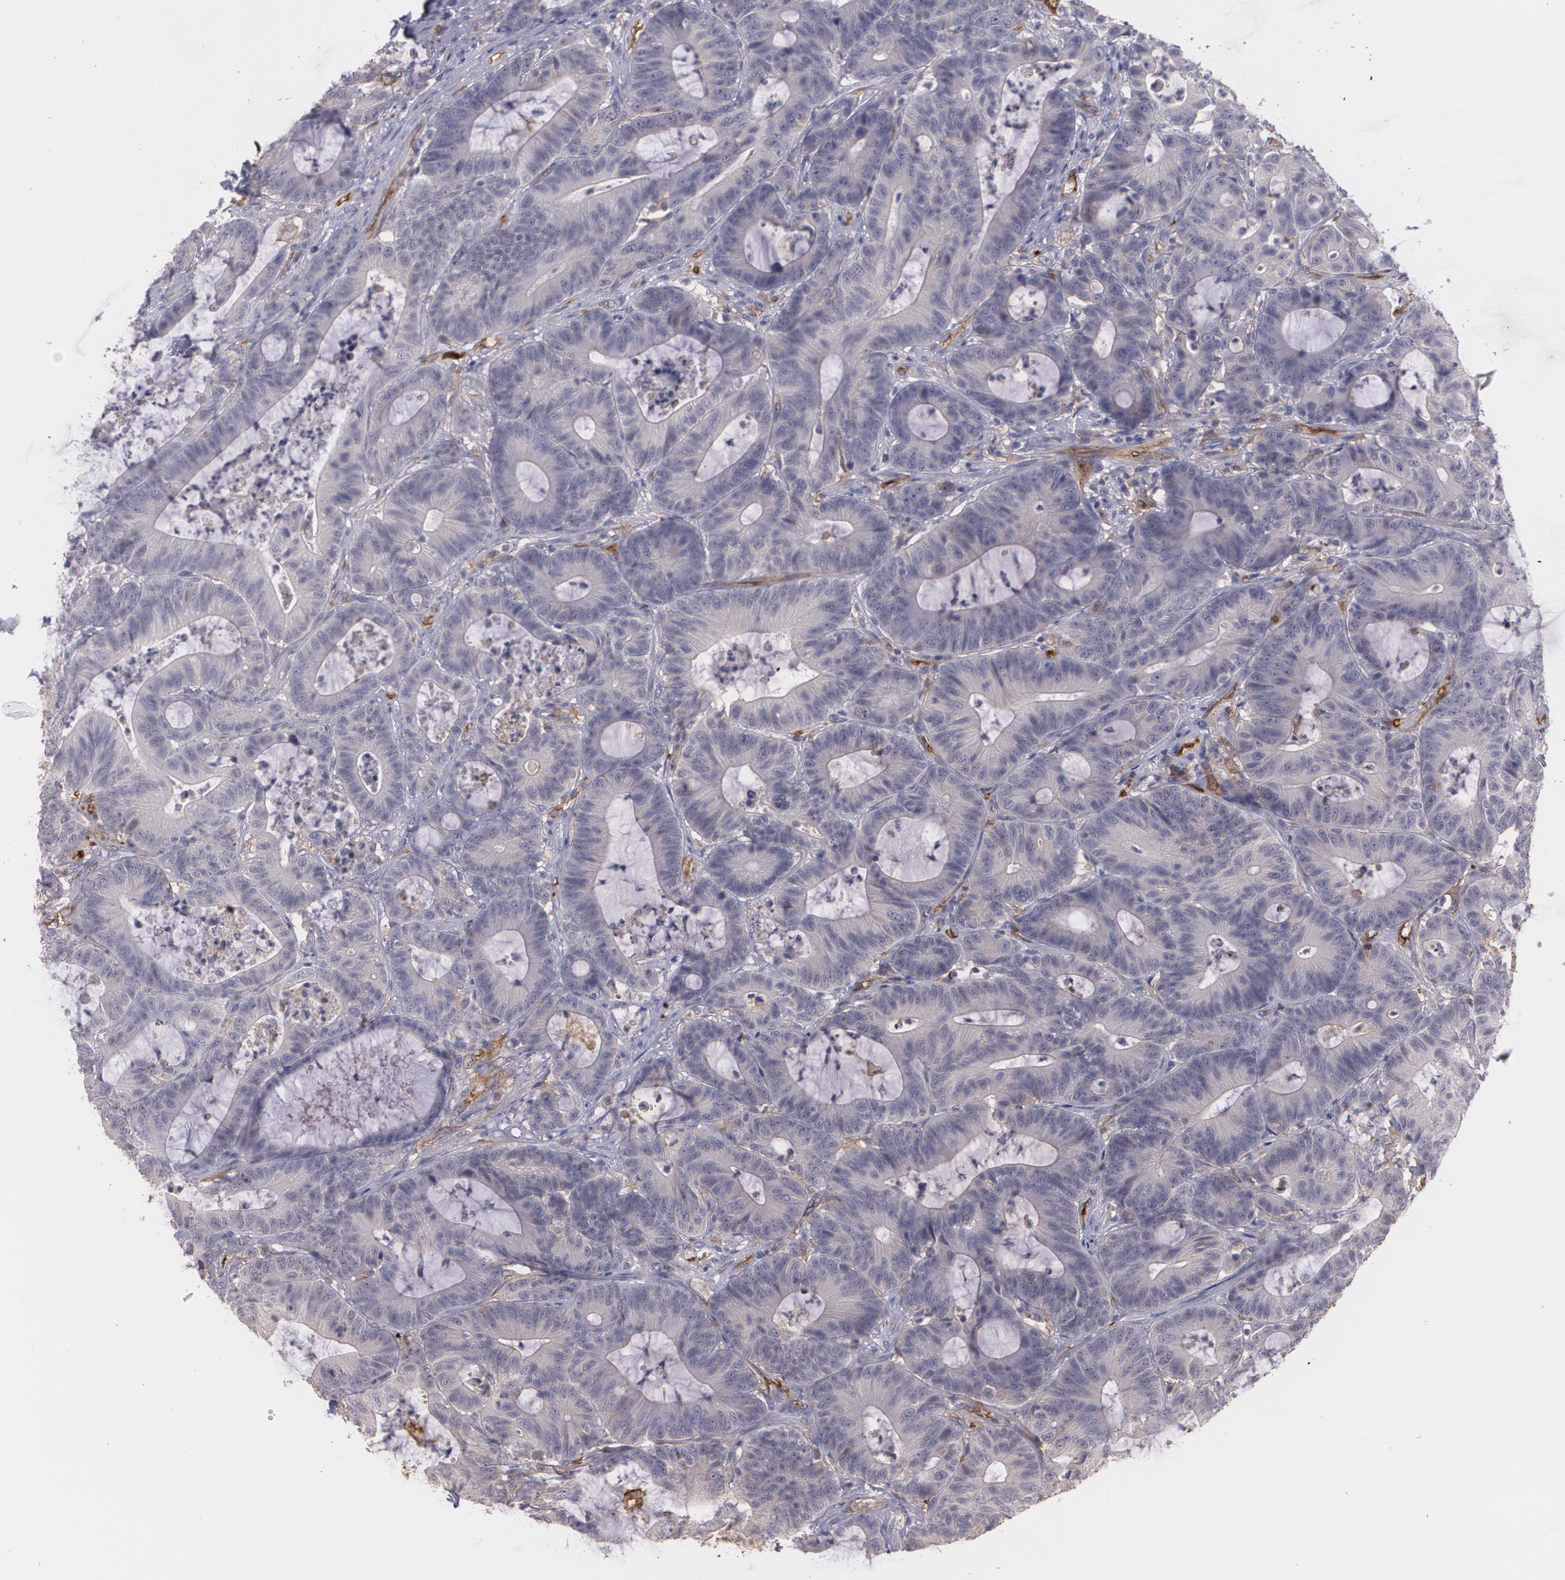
{"staining": {"intensity": "negative", "quantity": "none", "location": "none"}, "tissue": "colorectal cancer", "cell_type": "Tumor cells", "image_type": "cancer", "snomed": [{"axis": "morphology", "description": "Adenocarcinoma, NOS"}, {"axis": "topography", "description": "Colon"}], "caption": "This is an IHC image of adenocarcinoma (colorectal). There is no expression in tumor cells.", "gene": "ACE", "patient": {"sex": "female", "age": 84}}